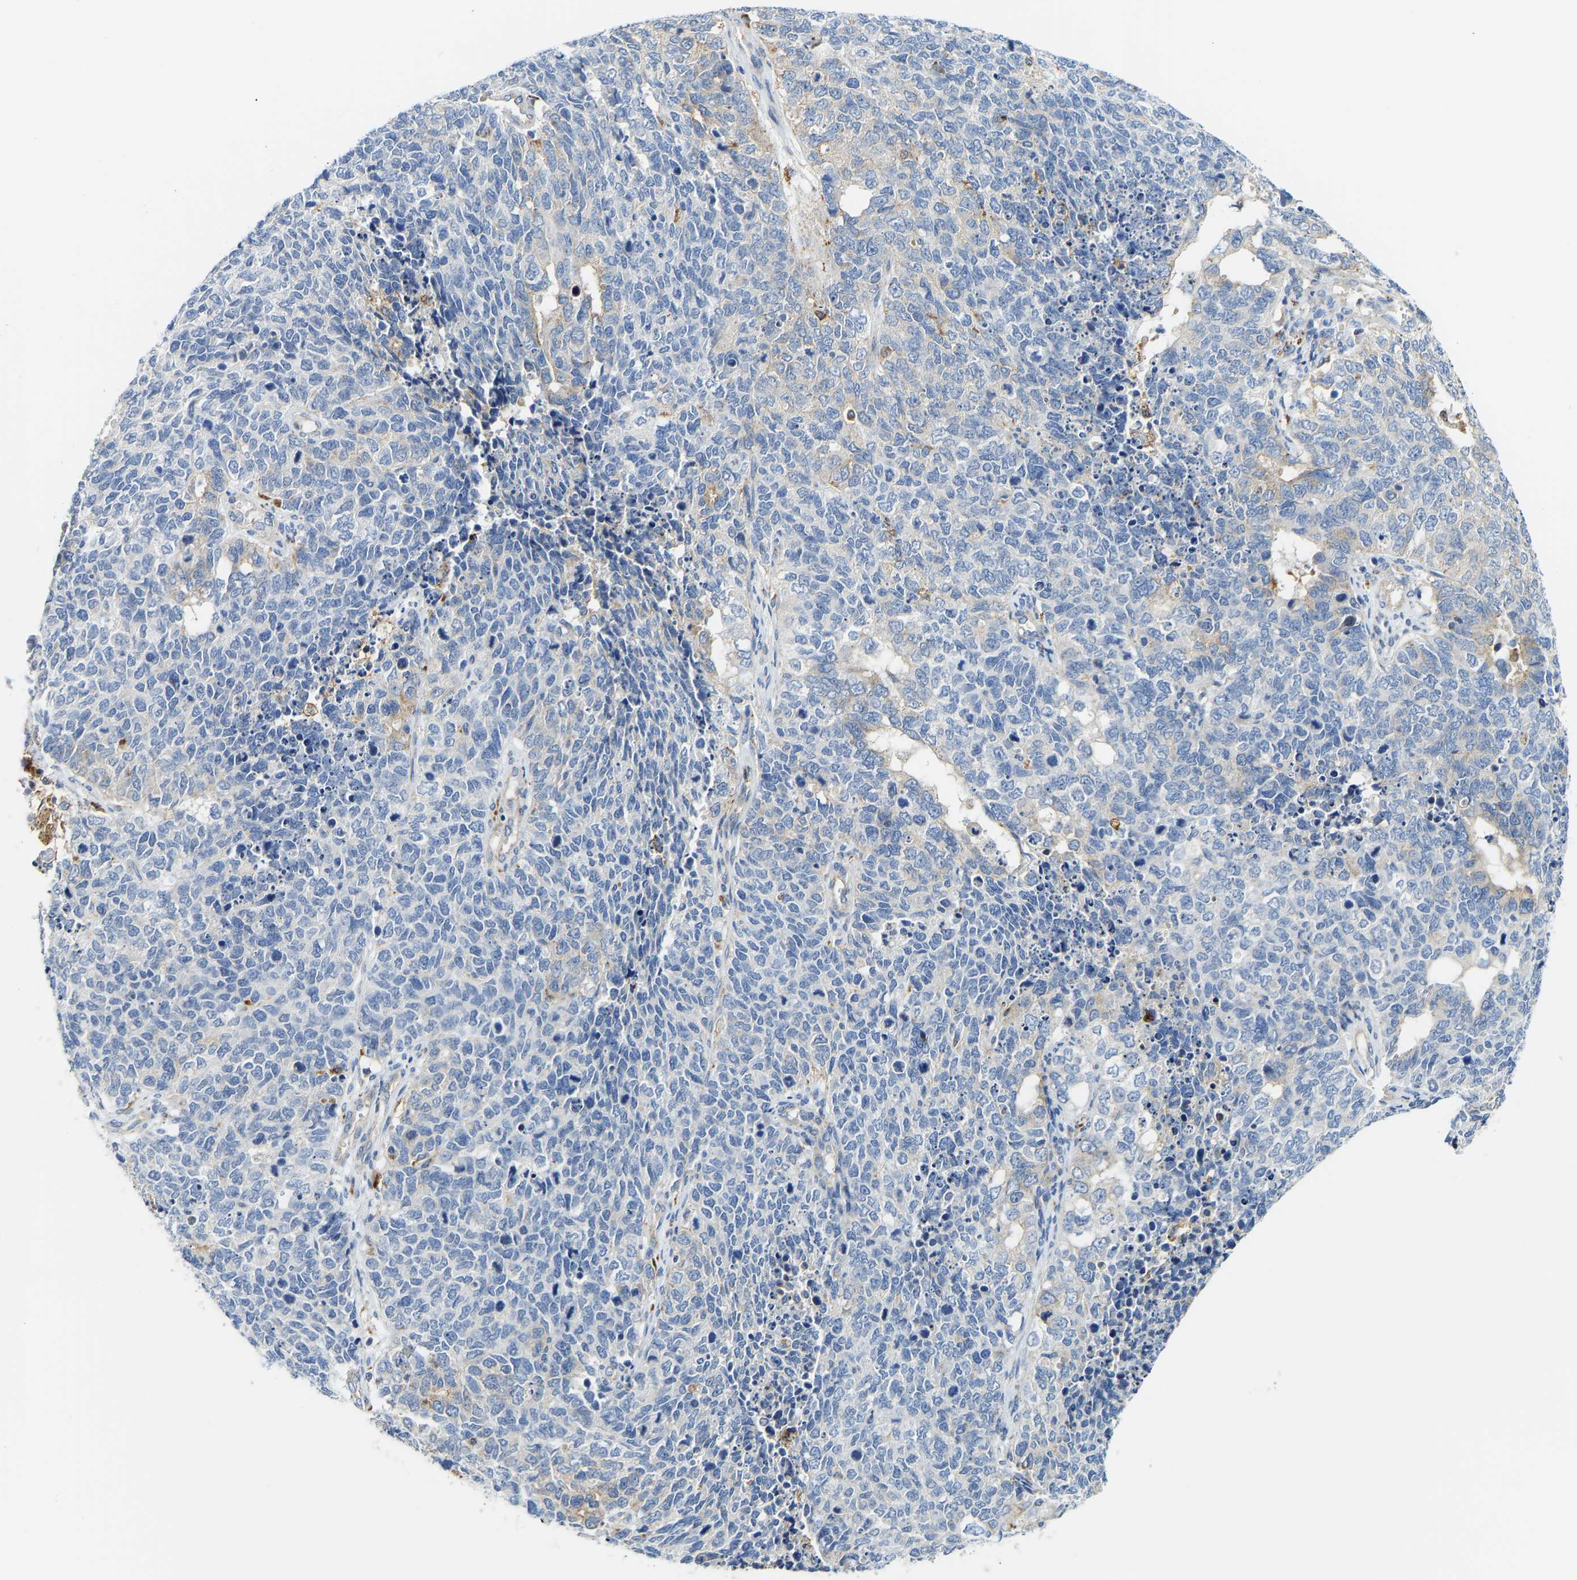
{"staining": {"intensity": "negative", "quantity": "none", "location": "none"}, "tissue": "cervical cancer", "cell_type": "Tumor cells", "image_type": "cancer", "snomed": [{"axis": "morphology", "description": "Squamous cell carcinoma, NOS"}, {"axis": "topography", "description": "Cervix"}], "caption": "High power microscopy micrograph of an IHC micrograph of cervical cancer, revealing no significant expression in tumor cells. The staining was performed using DAB to visualize the protein expression in brown, while the nuclei were stained in blue with hematoxylin (Magnification: 20x).", "gene": "ATP6V1E1", "patient": {"sex": "female", "age": 63}}